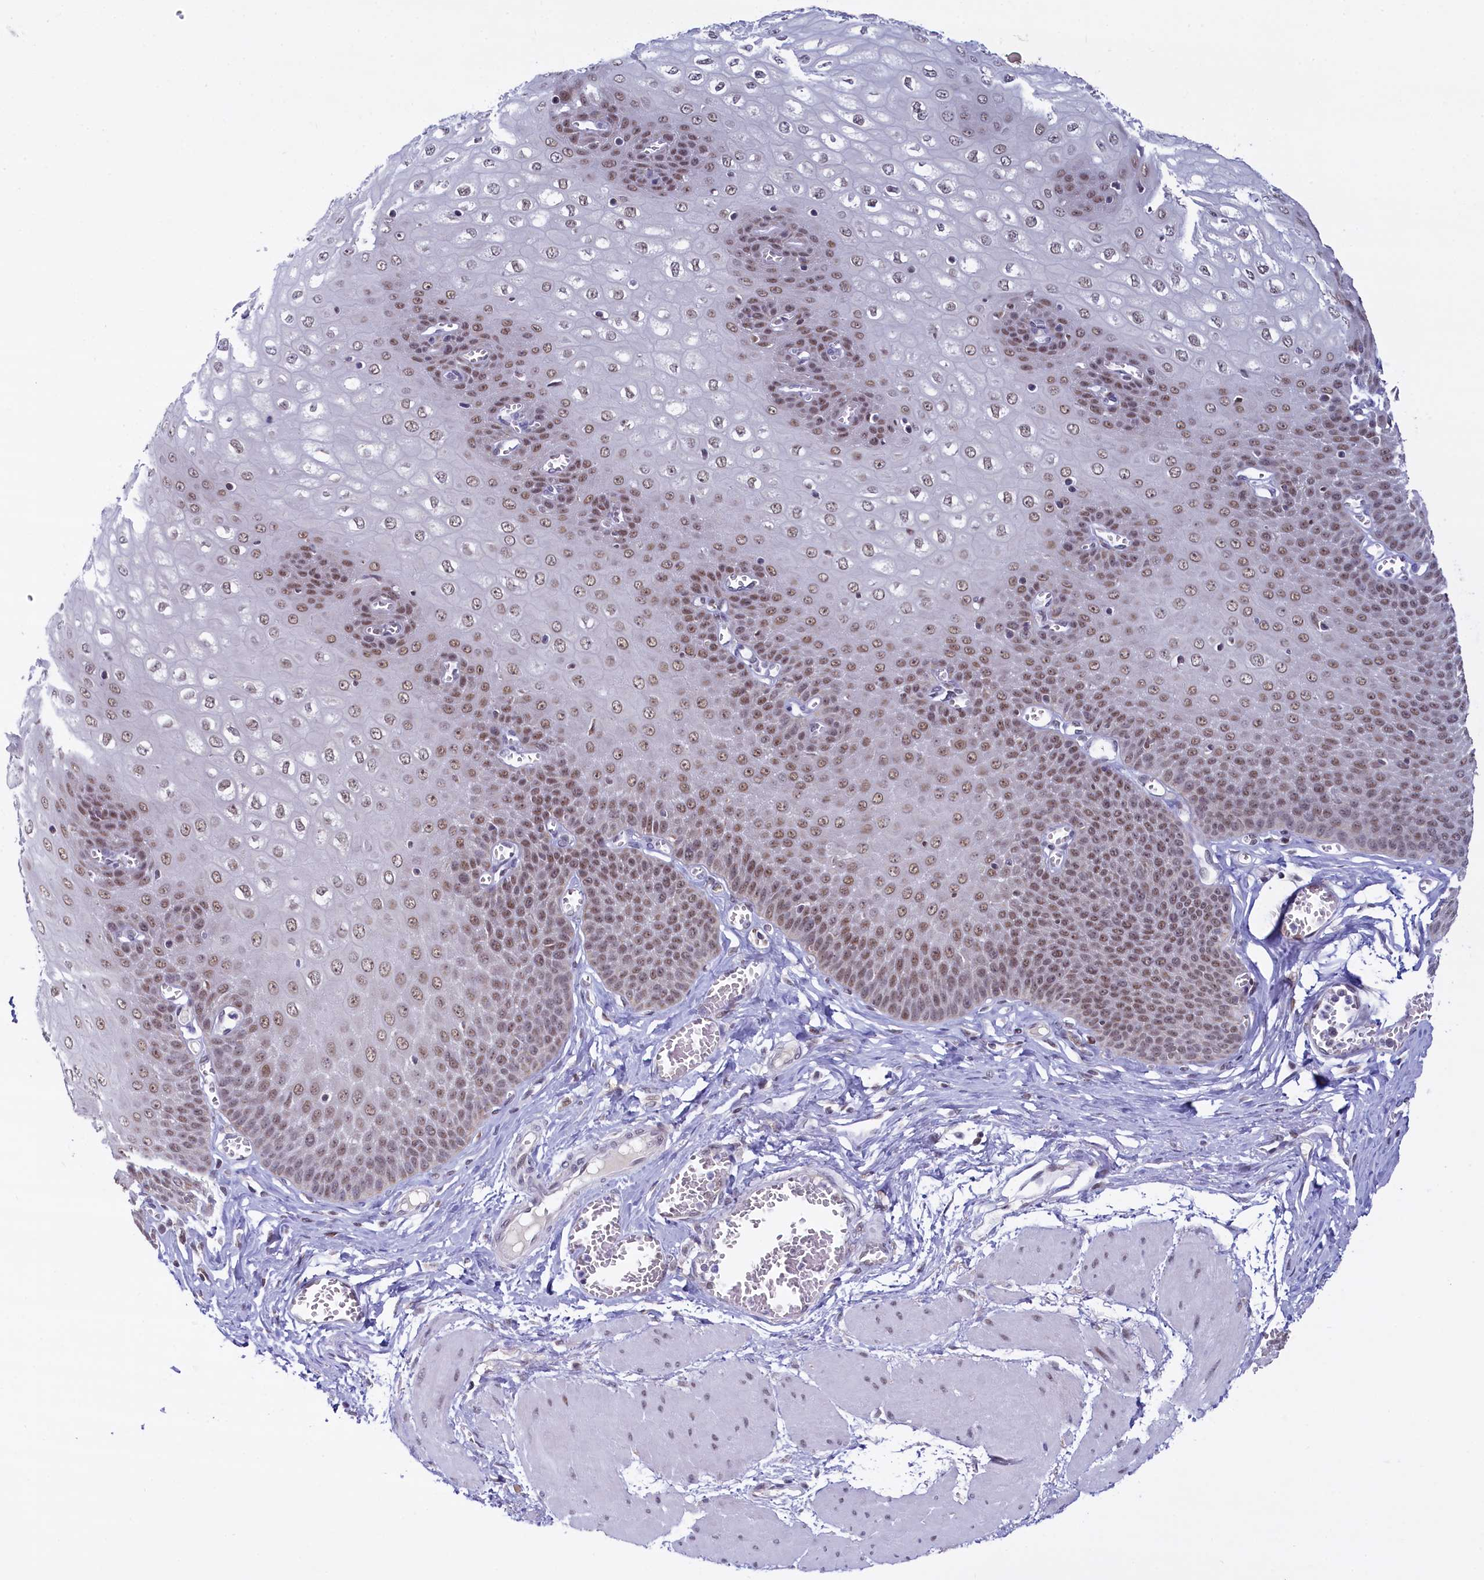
{"staining": {"intensity": "moderate", "quantity": ">75%", "location": "nuclear"}, "tissue": "esophagus", "cell_type": "Squamous epithelial cells", "image_type": "normal", "snomed": [{"axis": "morphology", "description": "Normal tissue, NOS"}, {"axis": "topography", "description": "Esophagus"}], "caption": "Immunohistochemistry (IHC) (DAB (3,3'-diaminobenzidine)) staining of unremarkable human esophagus demonstrates moderate nuclear protein expression in approximately >75% of squamous epithelial cells. (brown staining indicates protein expression, while blue staining denotes nuclei).", "gene": "PPHLN1", "patient": {"sex": "male", "age": 60}}